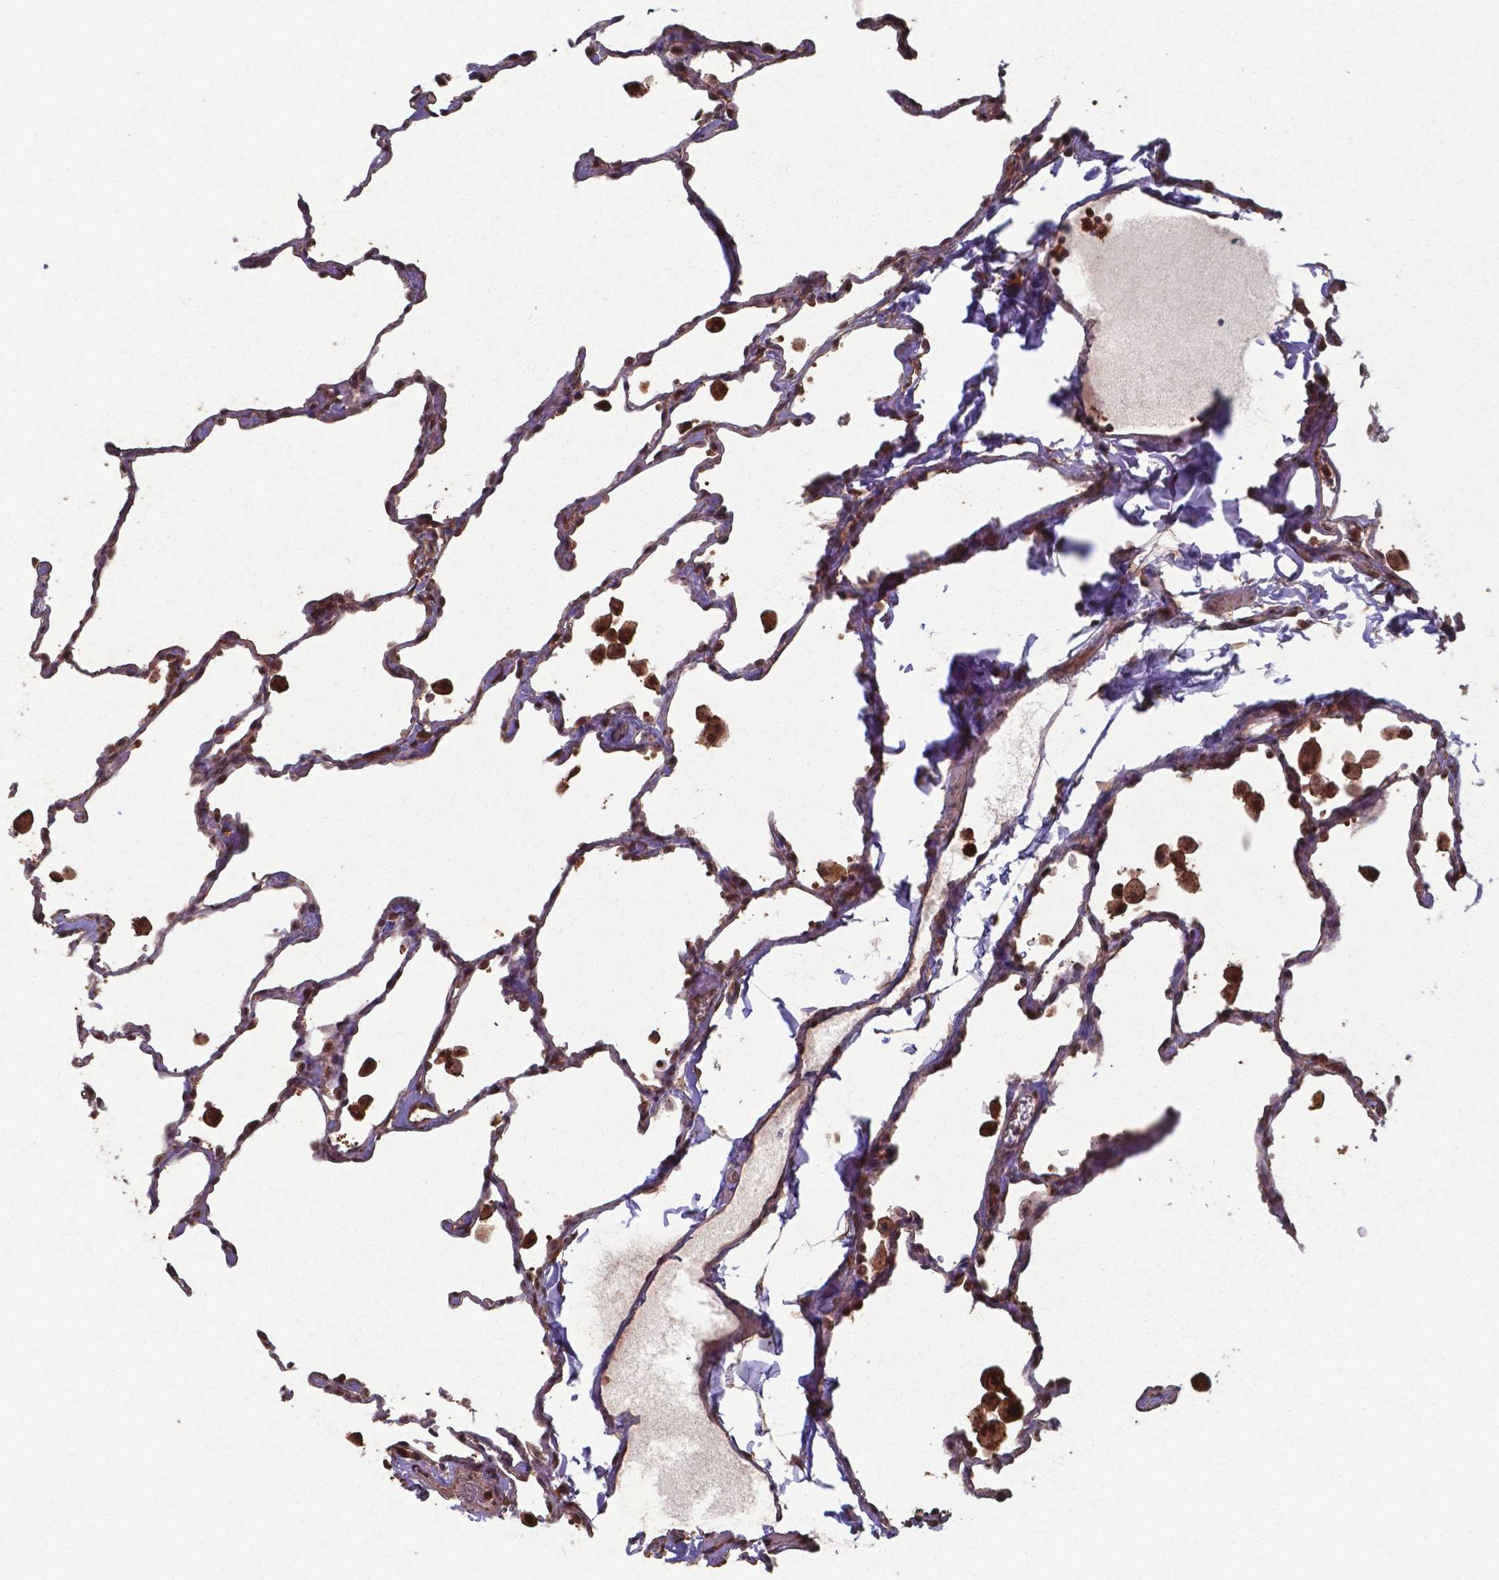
{"staining": {"intensity": "strong", "quantity": "25%-75%", "location": "cytoplasmic/membranous,nuclear"}, "tissue": "lung", "cell_type": "Alveolar cells", "image_type": "normal", "snomed": [{"axis": "morphology", "description": "Normal tissue, NOS"}, {"axis": "topography", "description": "Lung"}], "caption": "Strong cytoplasmic/membranous,nuclear expression is seen in about 25%-75% of alveolar cells in unremarkable lung. Using DAB (brown) and hematoxylin (blue) stains, captured at high magnification using brightfield microscopy.", "gene": "CHP2", "patient": {"sex": "female", "age": 47}}